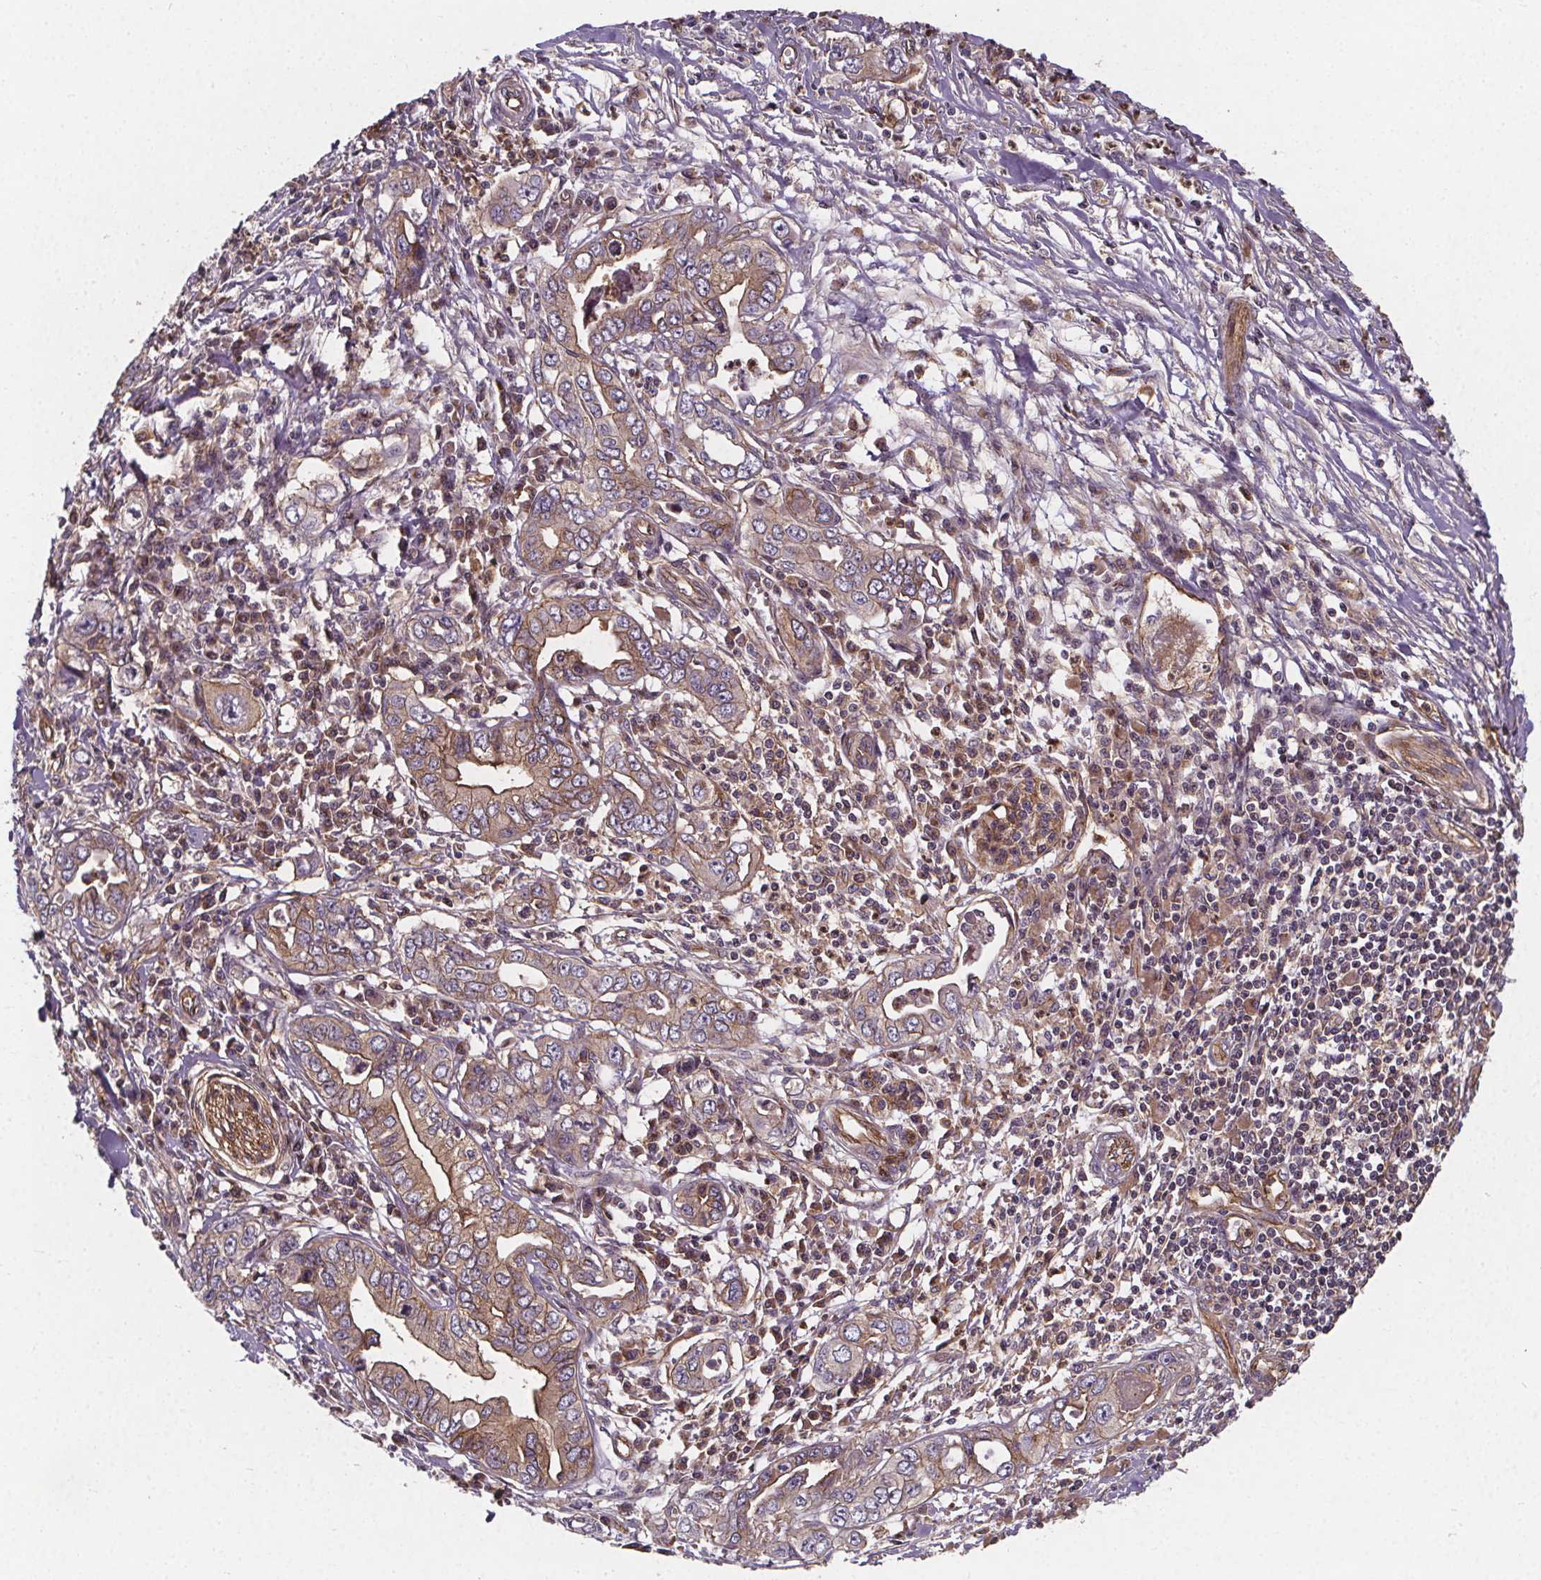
{"staining": {"intensity": "moderate", "quantity": ">75%", "location": "cytoplasmic/membranous"}, "tissue": "pancreatic cancer", "cell_type": "Tumor cells", "image_type": "cancer", "snomed": [{"axis": "morphology", "description": "Adenocarcinoma, NOS"}, {"axis": "topography", "description": "Pancreas"}], "caption": "The micrograph exhibits immunohistochemical staining of pancreatic adenocarcinoma. There is moderate cytoplasmic/membranous positivity is identified in approximately >75% of tumor cells.", "gene": "CLINT1", "patient": {"sex": "male", "age": 68}}